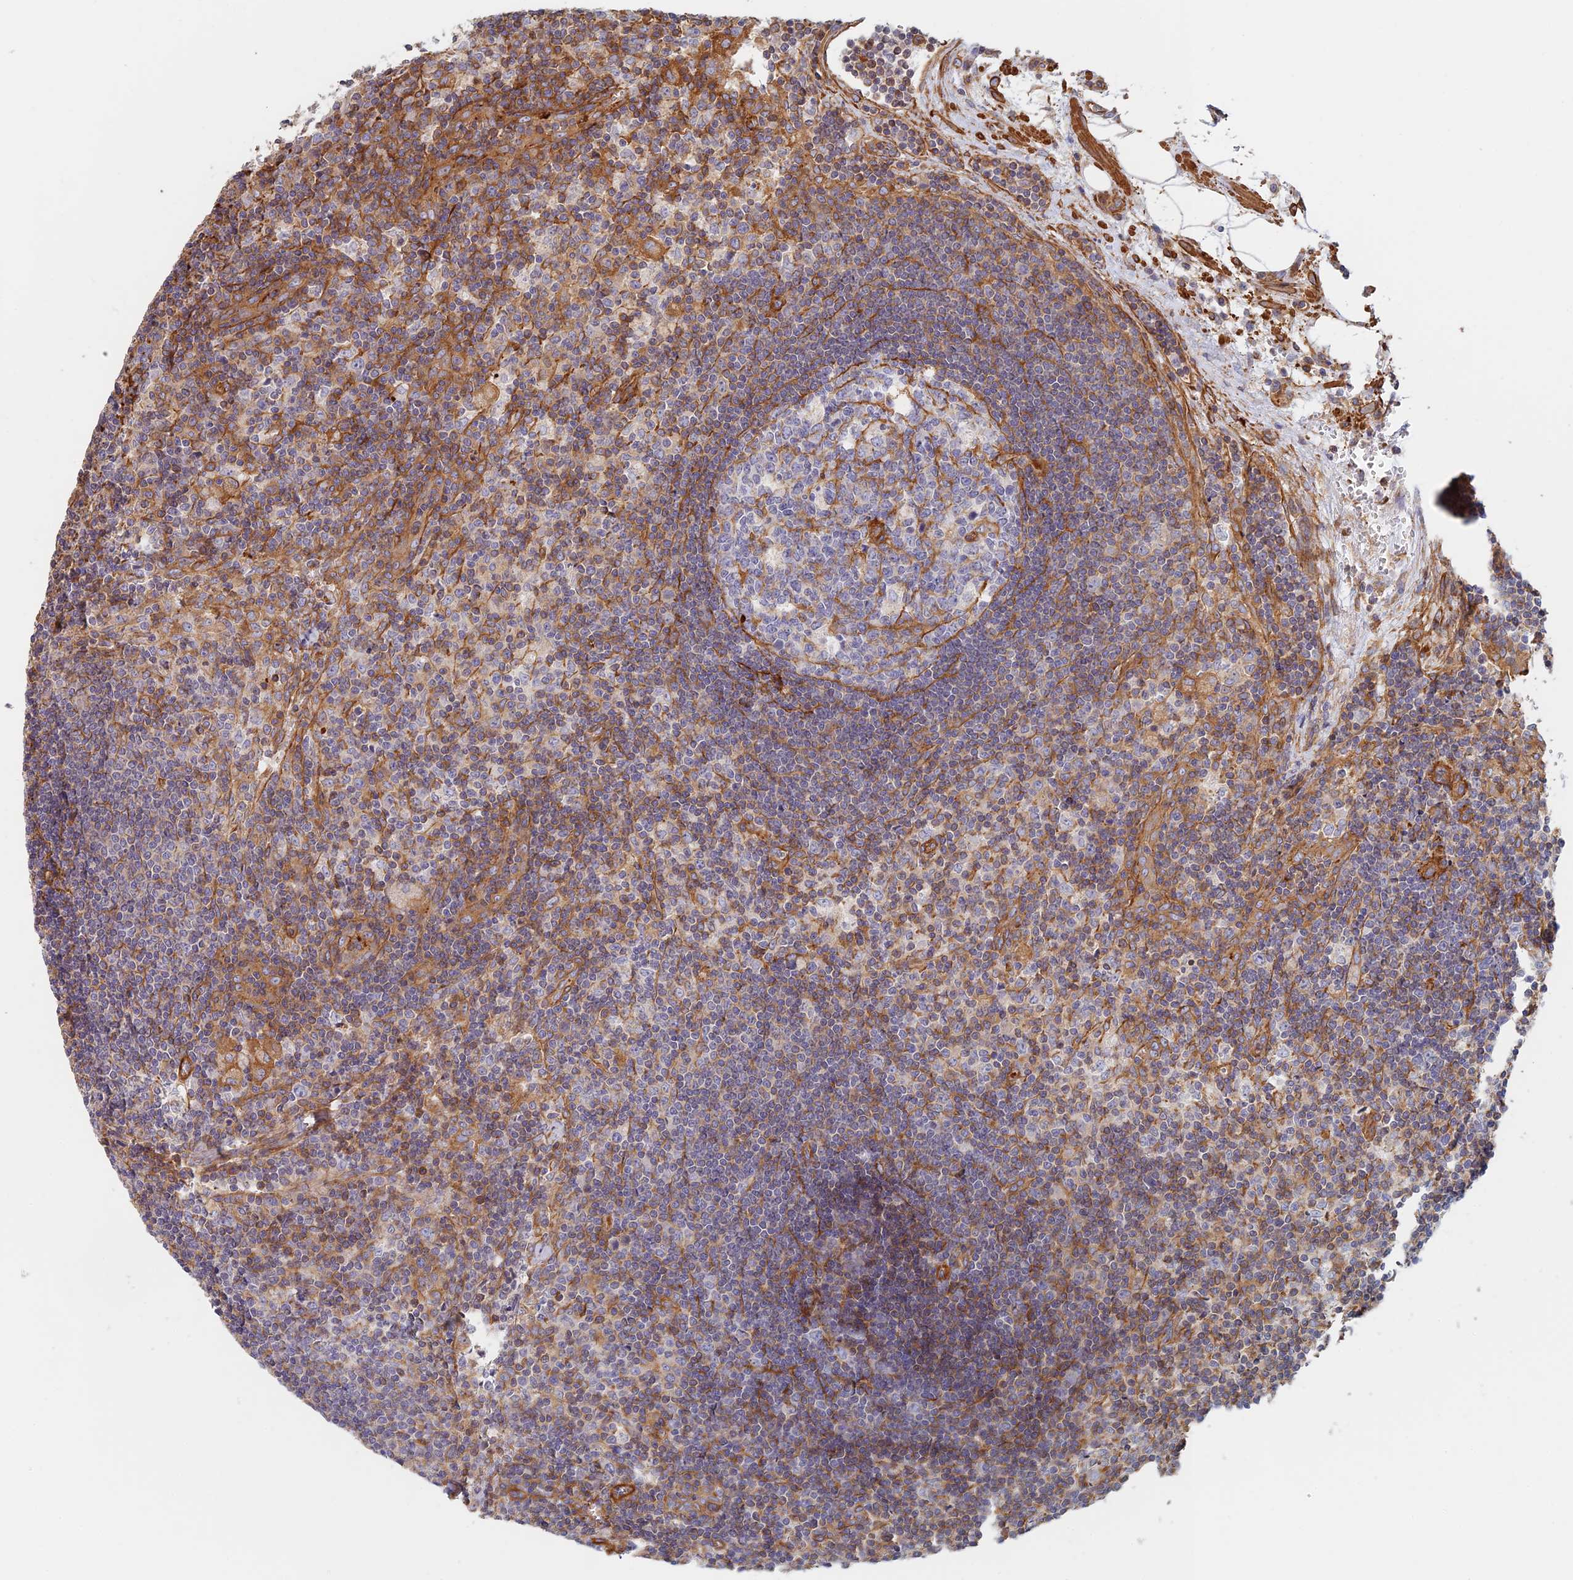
{"staining": {"intensity": "negative", "quantity": "none", "location": "none"}, "tissue": "lymph node", "cell_type": "Germinal center cells", "image_type": "normal", "snomed": [{"axis": "morphology", "description": "Normal tissue, NOS"}, {"axis": "topography", "description": "Lymph node"}], "caption": "An image of lymph node stained for a protein displays no brown staining in germinal center cells.", "gene": "PAK4", "patient": {"sex": "male", "age": 58}}